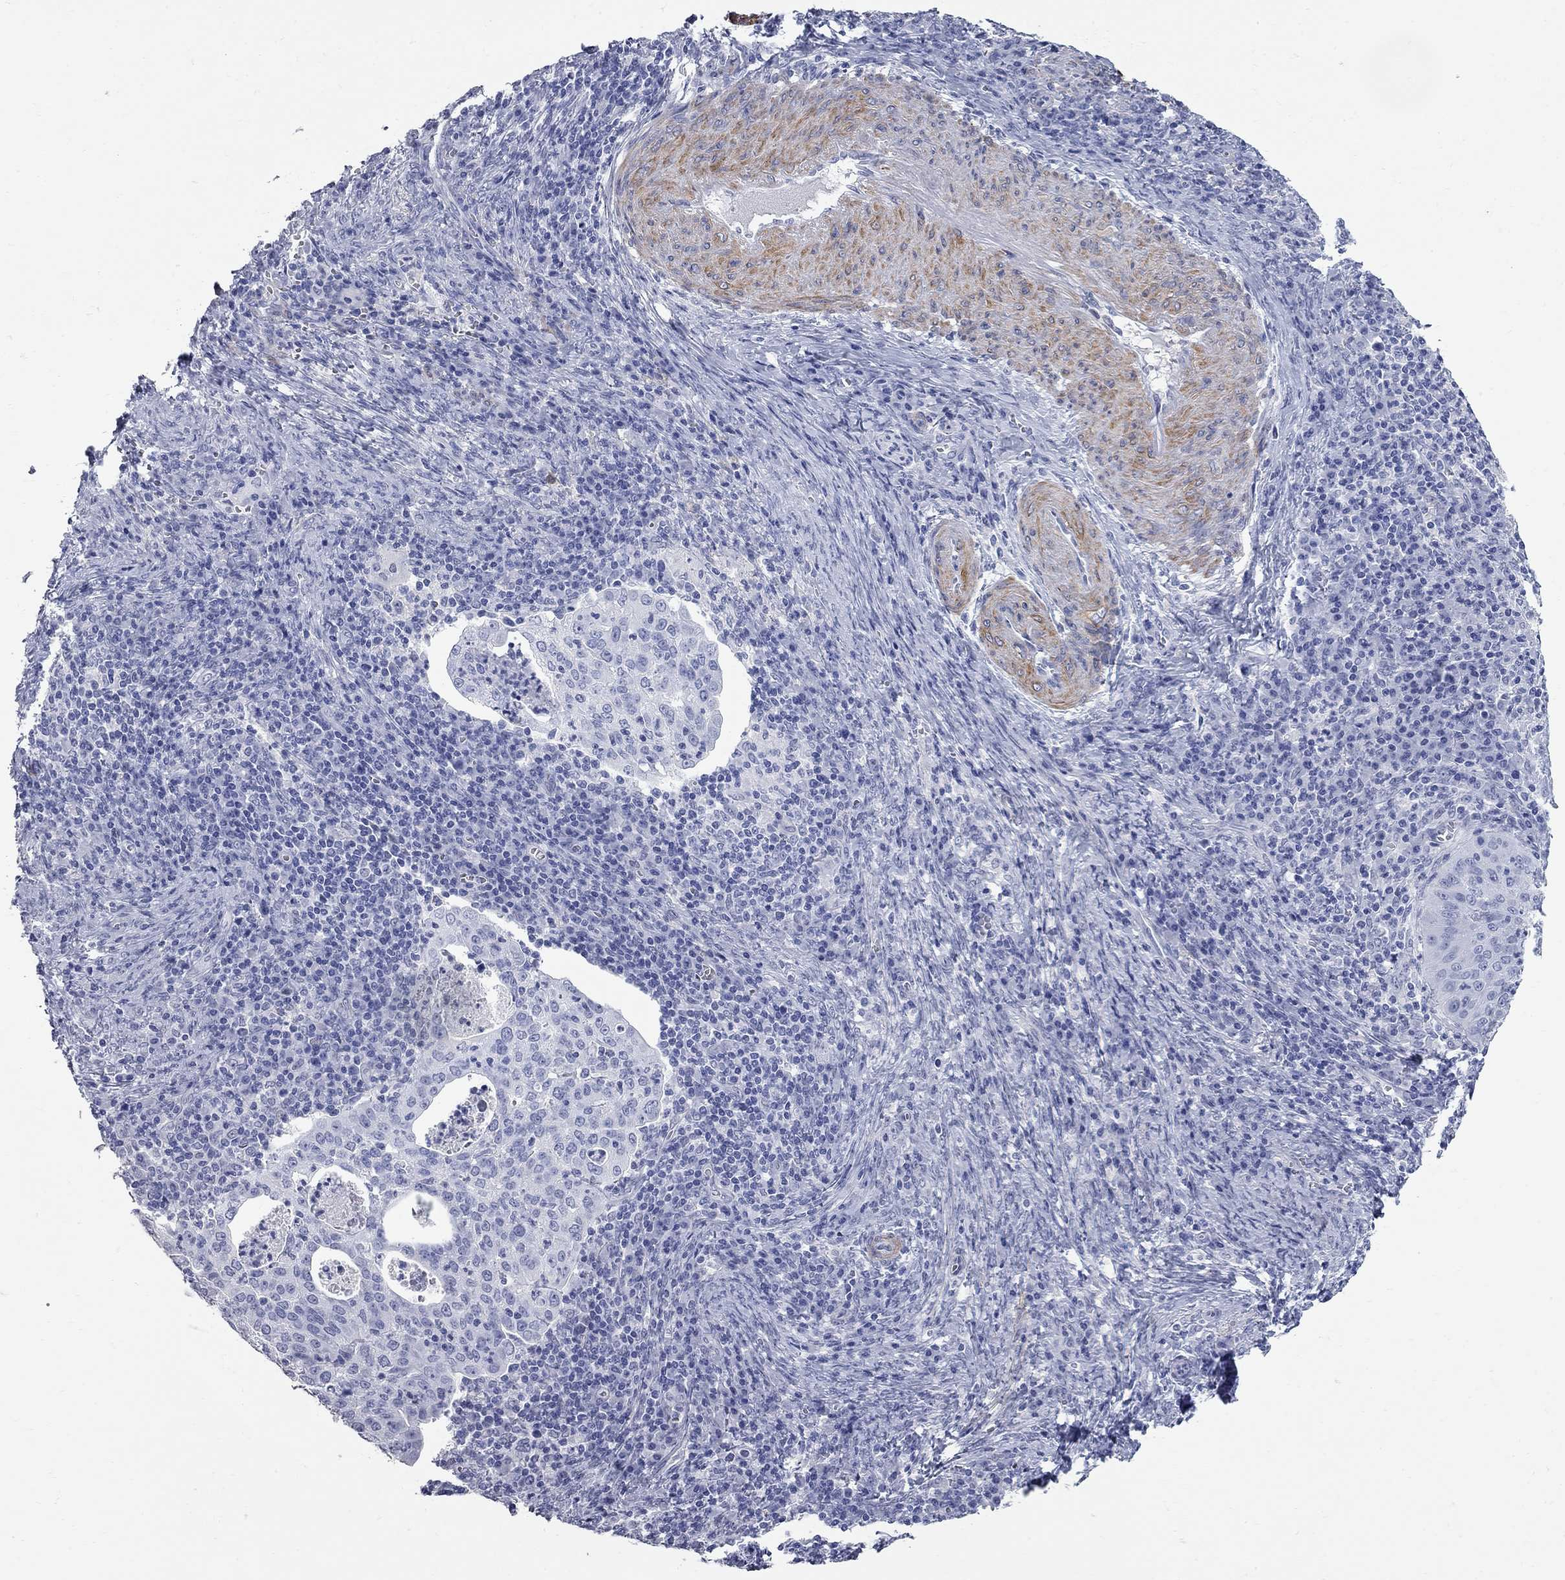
{"staining": {"intensity": "negative", "quantity": "none", "location": "none"}, "tissue": "cervical cancer", "cell_type": "Tumor cells", "image_type": "cancer", "snomed": [{"axis": "morphology", "description": "Squamous cell carcinoma, NOS"}, {"axis": "topography", "description": "Cervix"}], "caption": "Tumor cells show no significant positivity in squamous cell carcinoma (cervical).", "gene": "BPIFB1", "patient": {"sex": "female", "age": 39}}